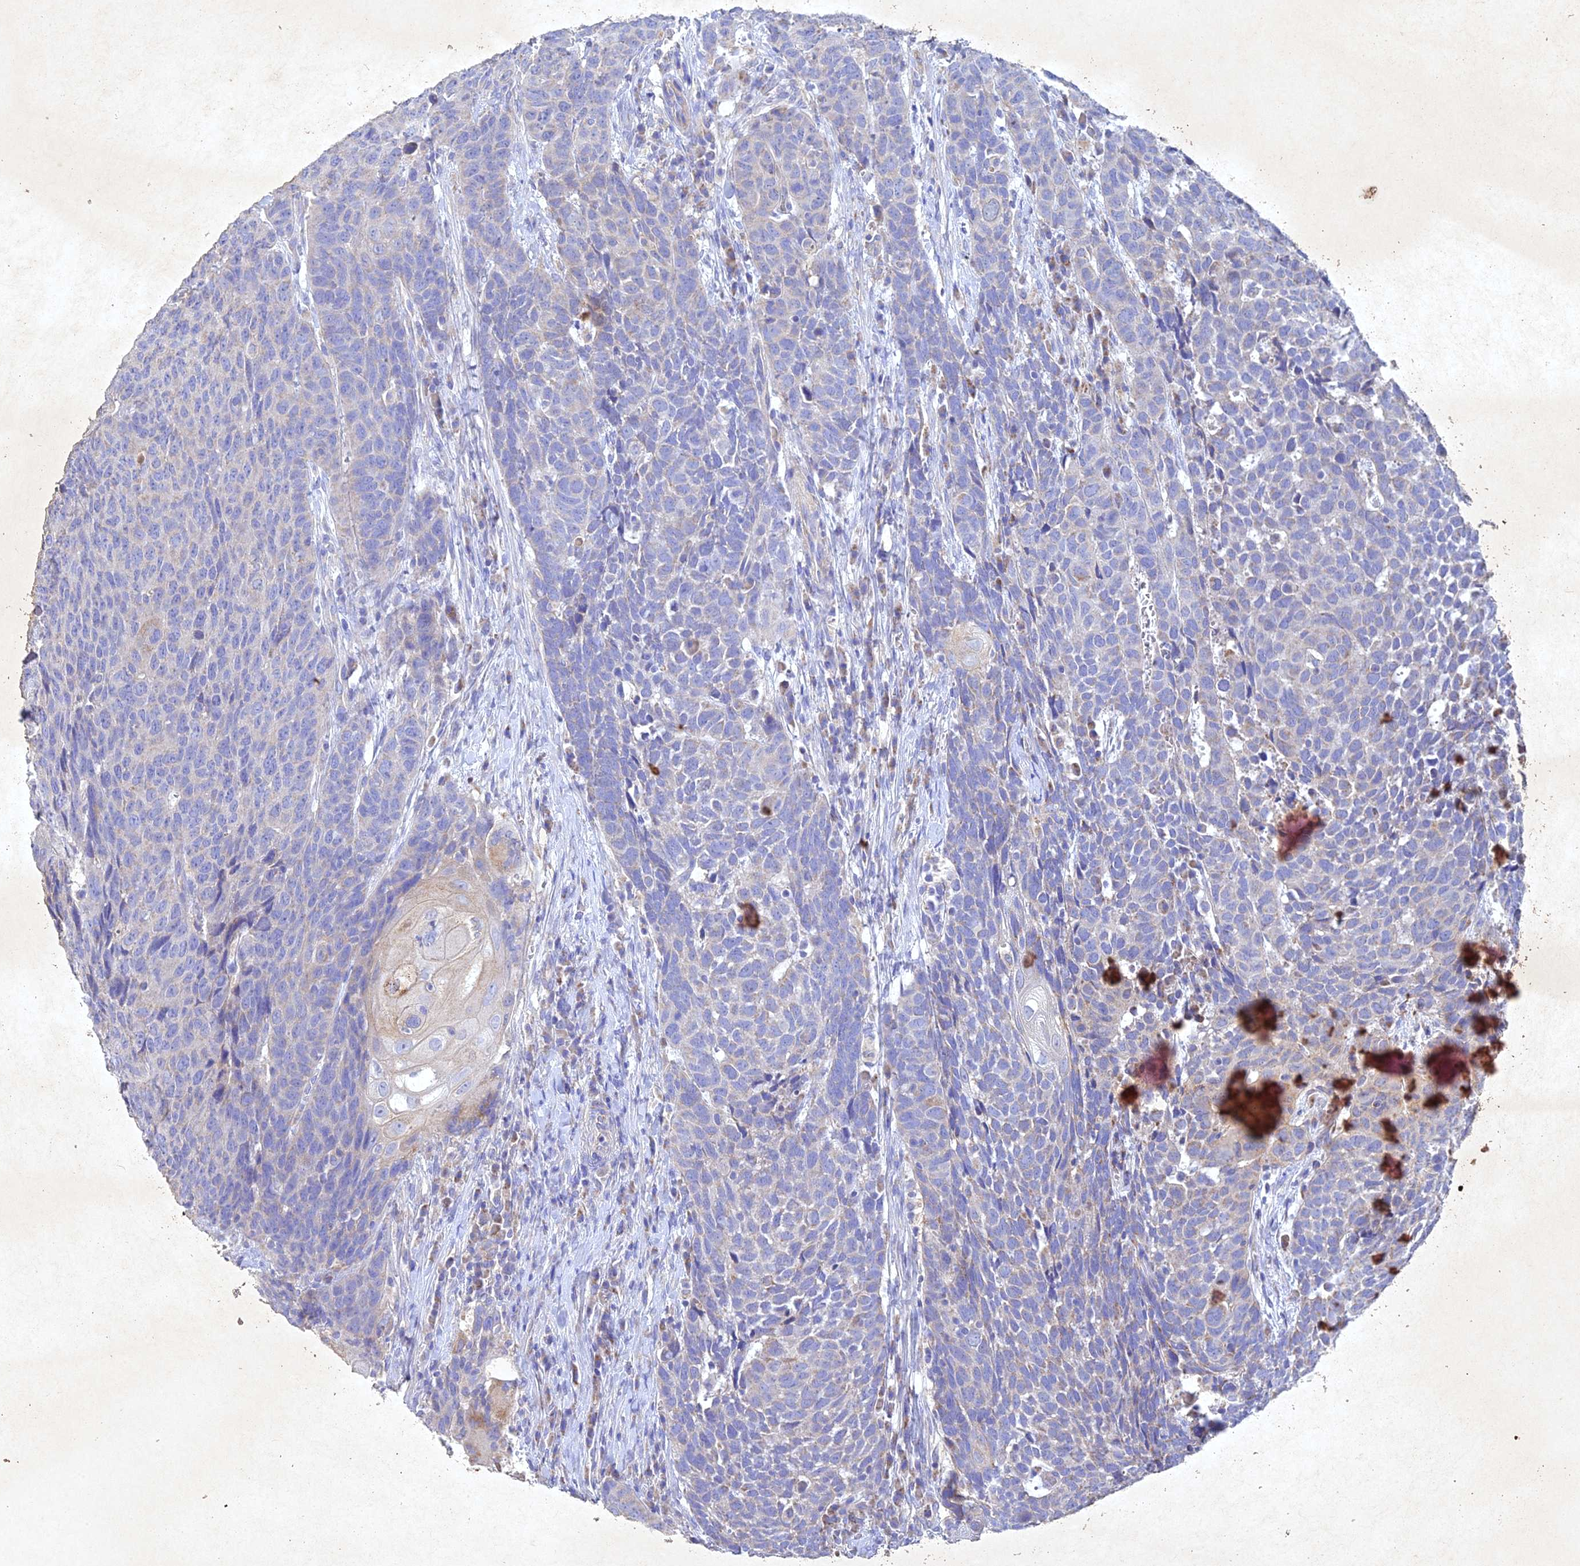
{"staining": {"intensity": "negative", "quantity": "none", "location": "none"}, "tissue": "head and neck cancer", "cell_type": "Tumor cells", "image_type": "cancer", "snomed": [{"axis": "morphology", "description": "Squamous cell carcinoma, NOS"}, {"axis": "topography", "description": "Head-Neck"}], "caption": "Photomicrograph shows no significant protein staining in tumor cells of squamous cell carcinoma (head and neck).", "gene": "NDUFV1", "patient": {"sex": "male", "age": 66}}